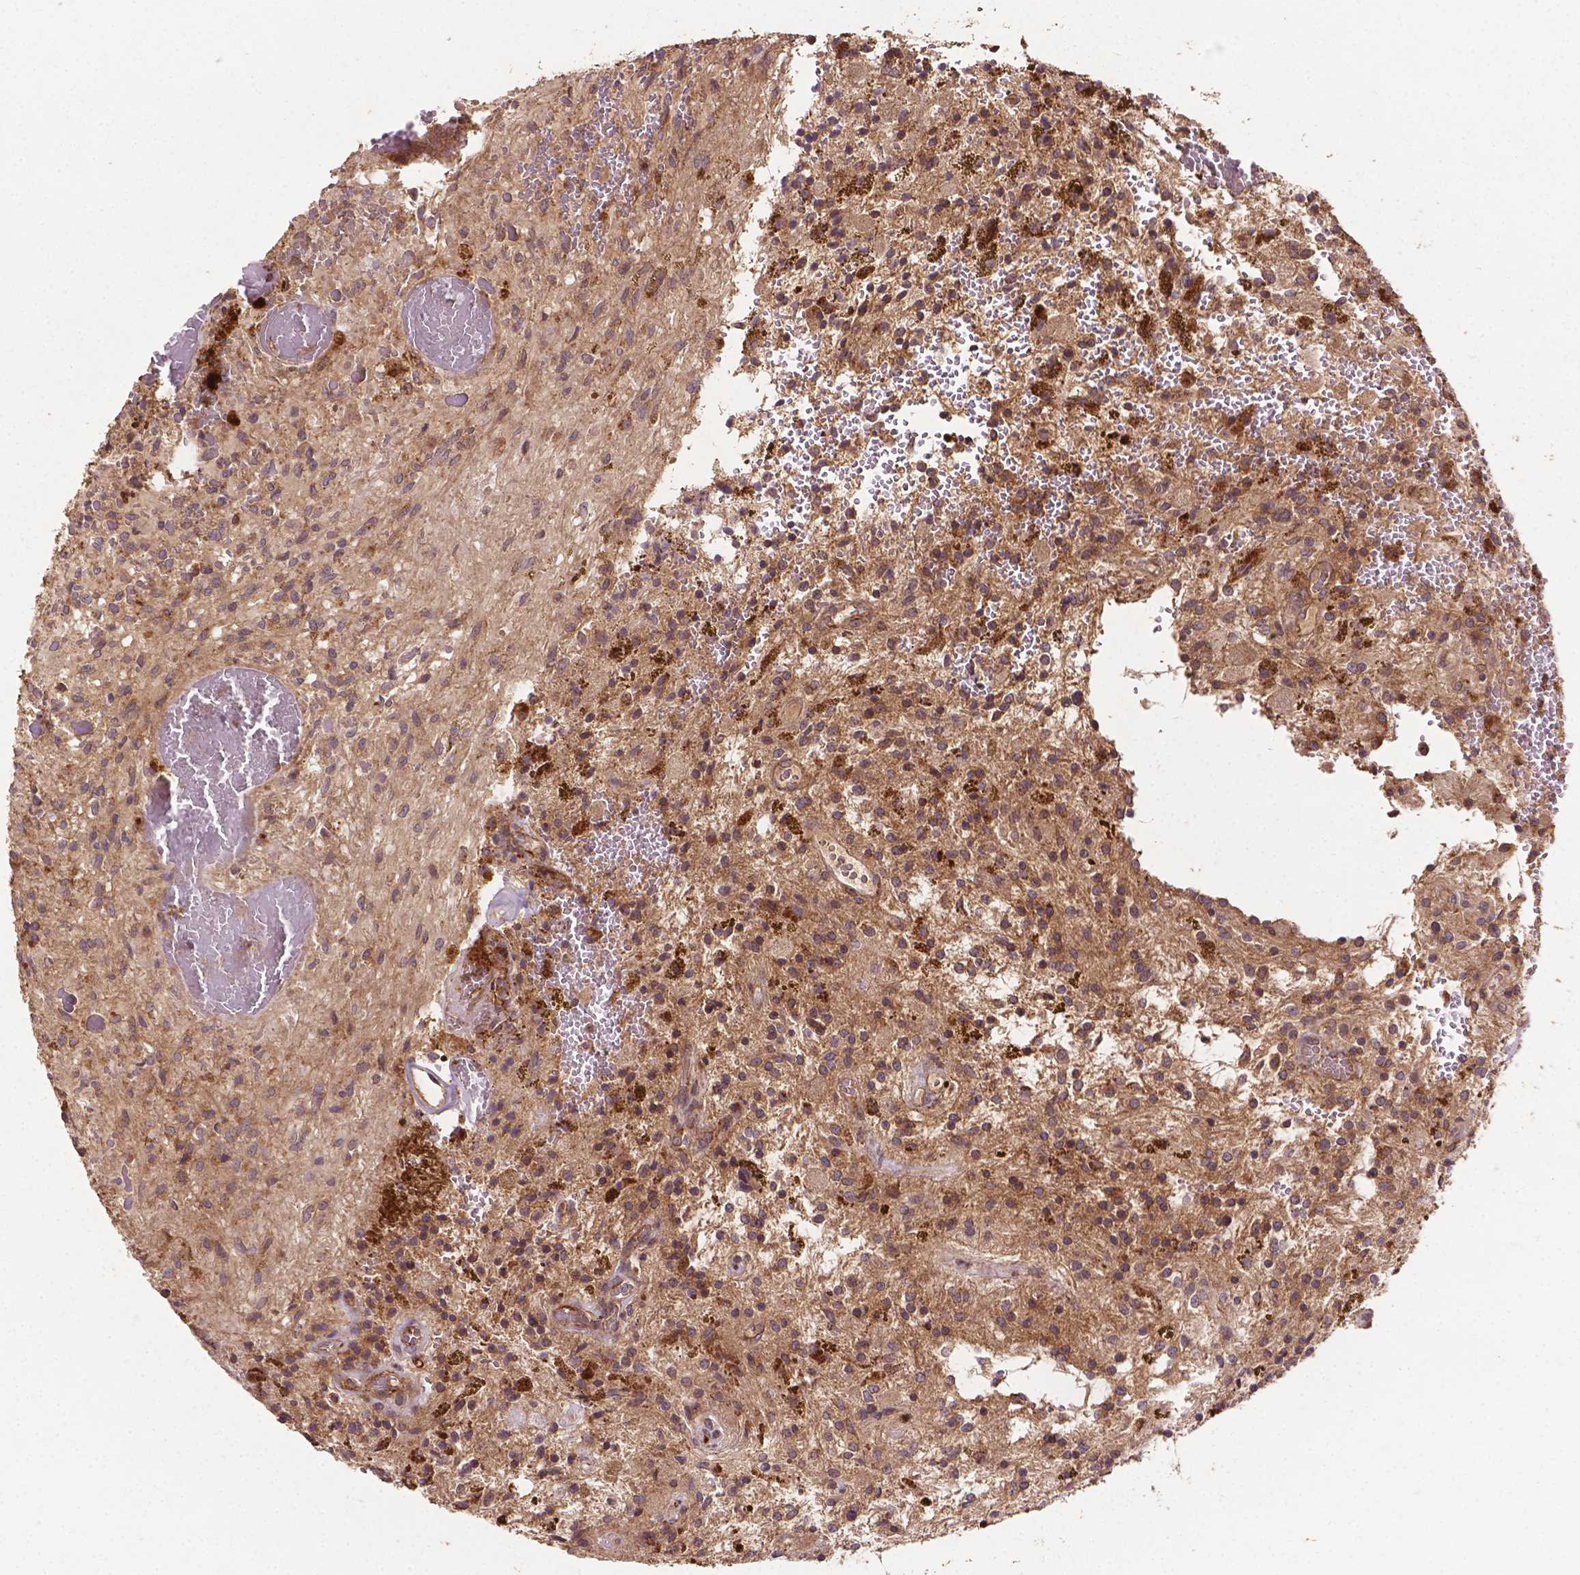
{"staining": {"intensity": "moderate", "quantity": "25%-75%", "location": "cytoplasmic/membranous"}, "tissue": "glioma", "cell_type": "Tumor cells", "image_type": "cancer", "snomed": [{"axis": "morphology", "description": "Glioma, malignant, Low grade"}, {"axis": "topography", "description": "Cerebellum"}], "caption": "Moderate cytoplasmic/membranous expression for a protein is seen in approximately 25%-75% of tumor cells of glioma using immunohistochemistry (IHC).", "gene": "ZMYND19", "patient": {"sex": "female", "age": 14}}